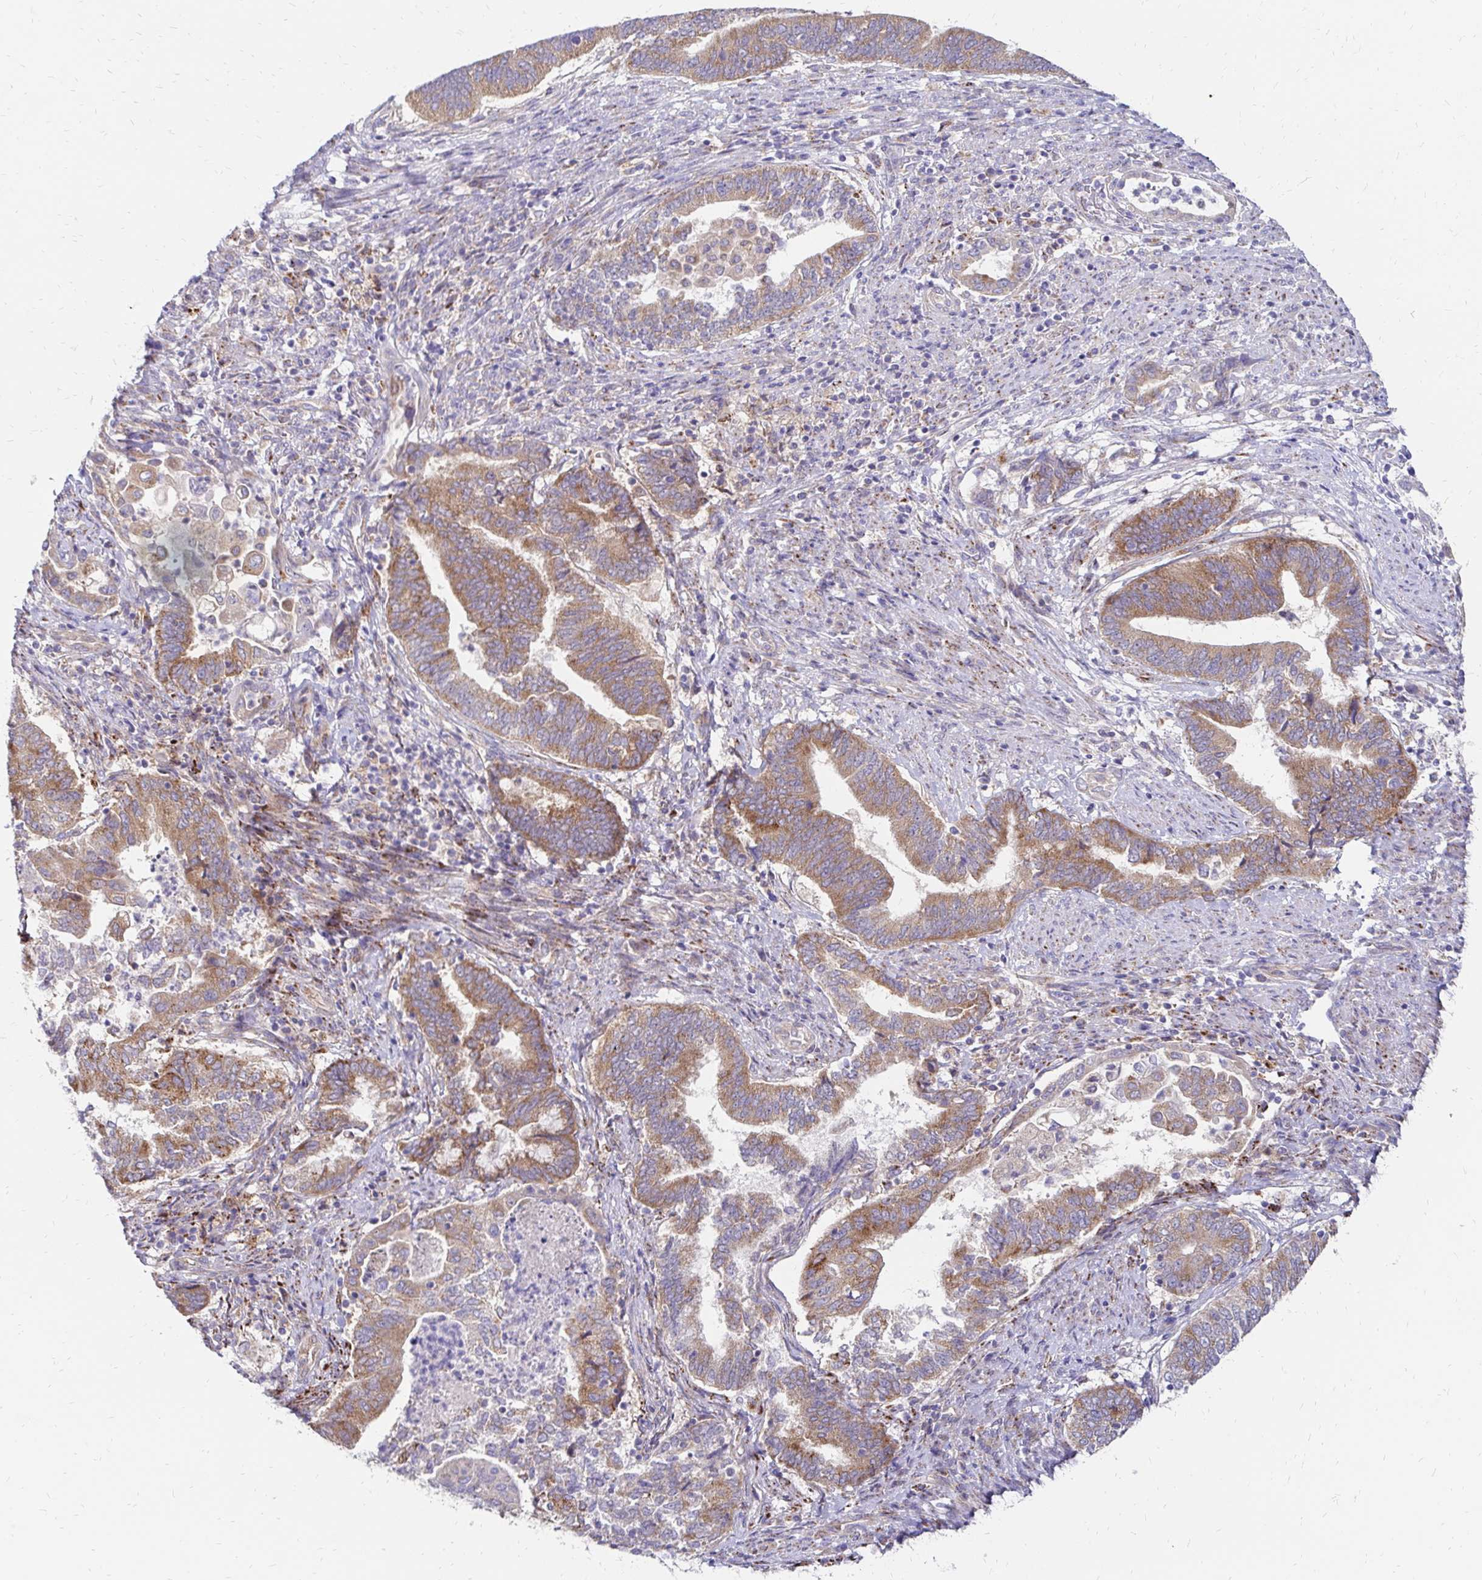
{"staining": {"intensity": "moderate", "quantity": ">75%", "location": "cytoplasmic/membranous"}, "tissue": "endometrial cancer", "cell_type": "Tumor cells", "image_type": "cancer", "snomed": [{"axis": "morphology", "description": "Adenocarcinoma, NOS"}, {"axis": "topography", "description": "Endometrium"}], "caption": "Endometrial cancer (adenocarcinoma) was stained to show a protein in brown. There is medium levels of moderate cytoplasmic/membranous expression in approximately >75% of tumor cells.", "gene": "IDUA", "patient": {"sex": "female", "age": 65}}